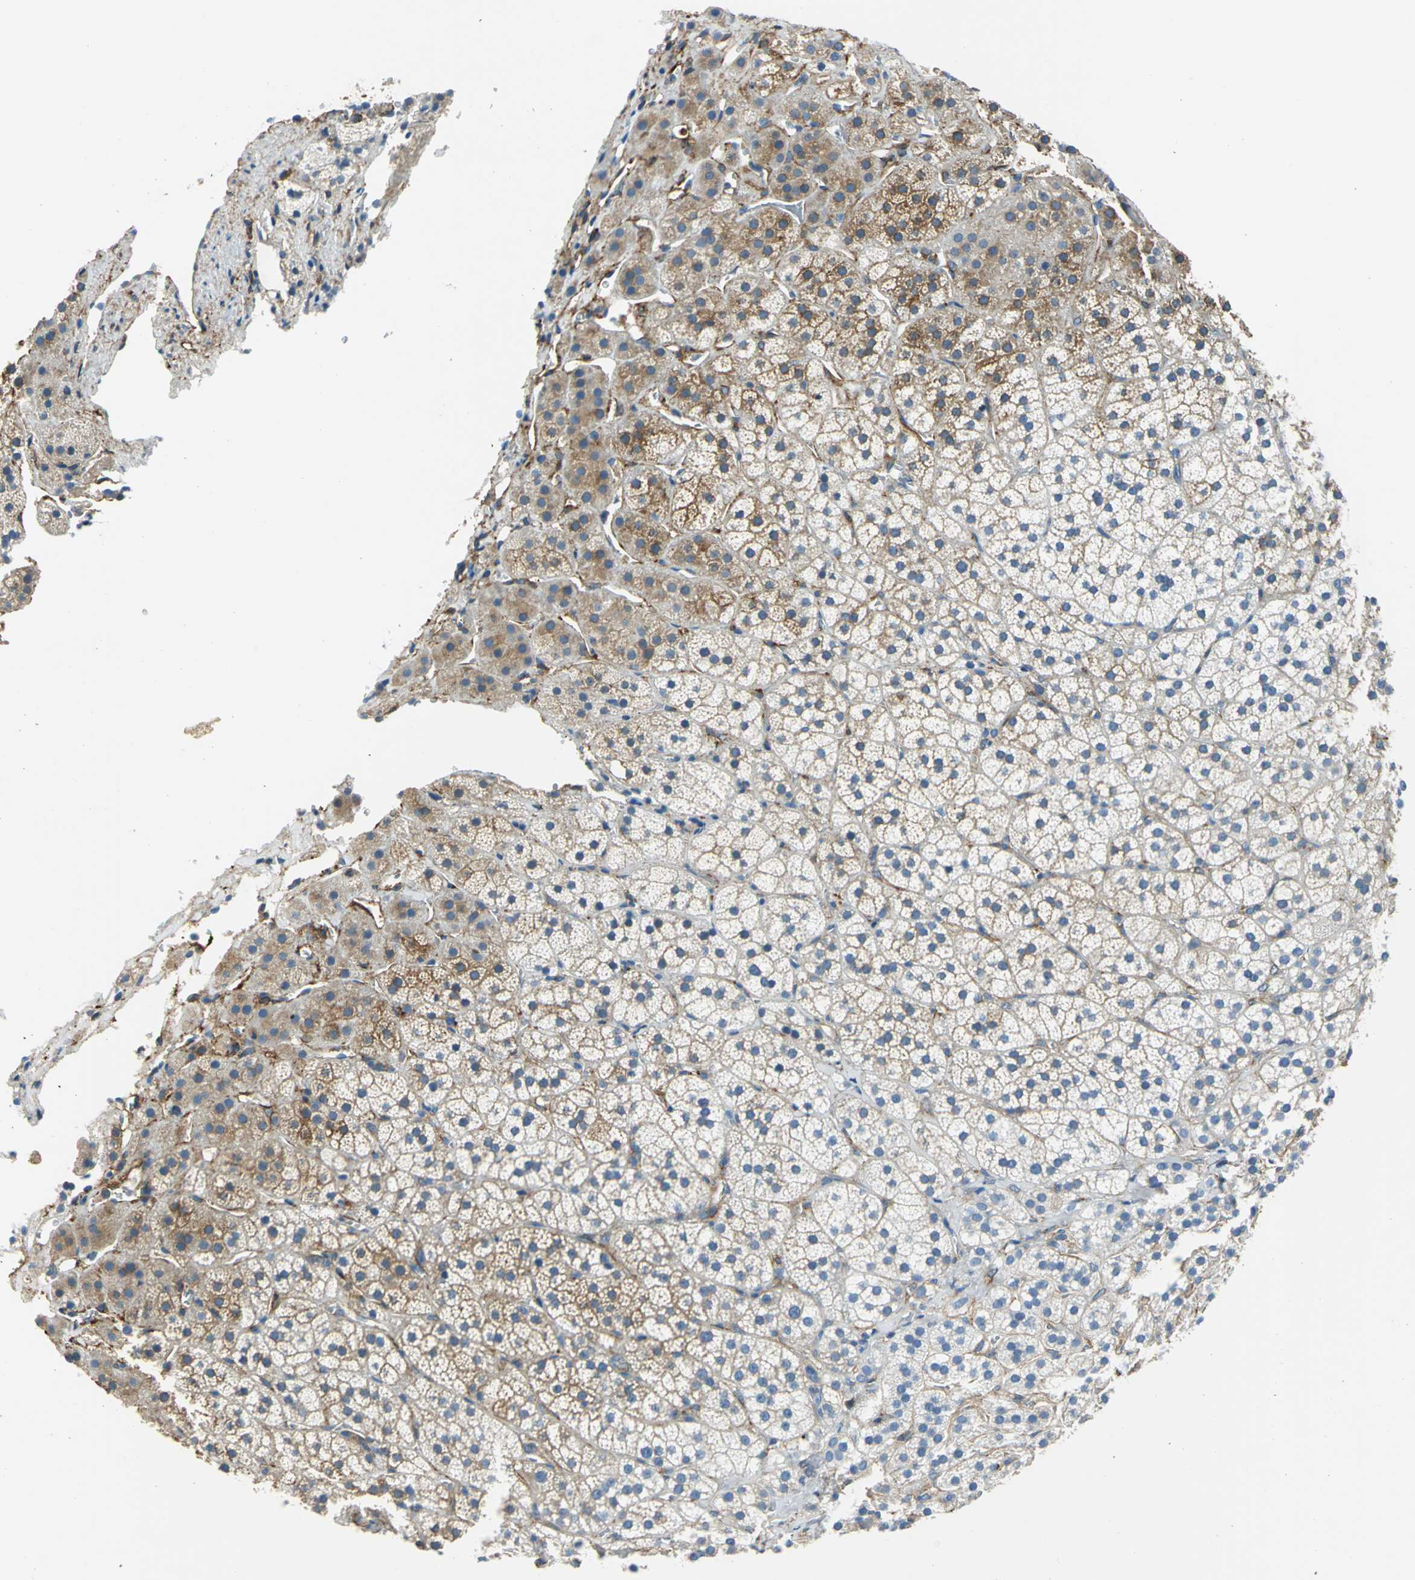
{"staining": {"intensity": "moderate", "quantity": "<25%", "location": "cytoplasmic/membranous"}, "tissue": "adrenal gland", "cell_type": "Glandular cells", "image_type": "normal", "snomed": [{"axis": "morphology", "description": "Normal tissue, NOS"}, {"axis": "topography", "description": "Adrenal gland"}], "caption": "This photomicrograph exhibits IHC staining of normal human adrenal gland, with low moderate cytoplasmic/membranous staining in approximately <25% of glandular cells.", "gene": "AKAP12", "patient": {"sex": "female", "age": 44}}